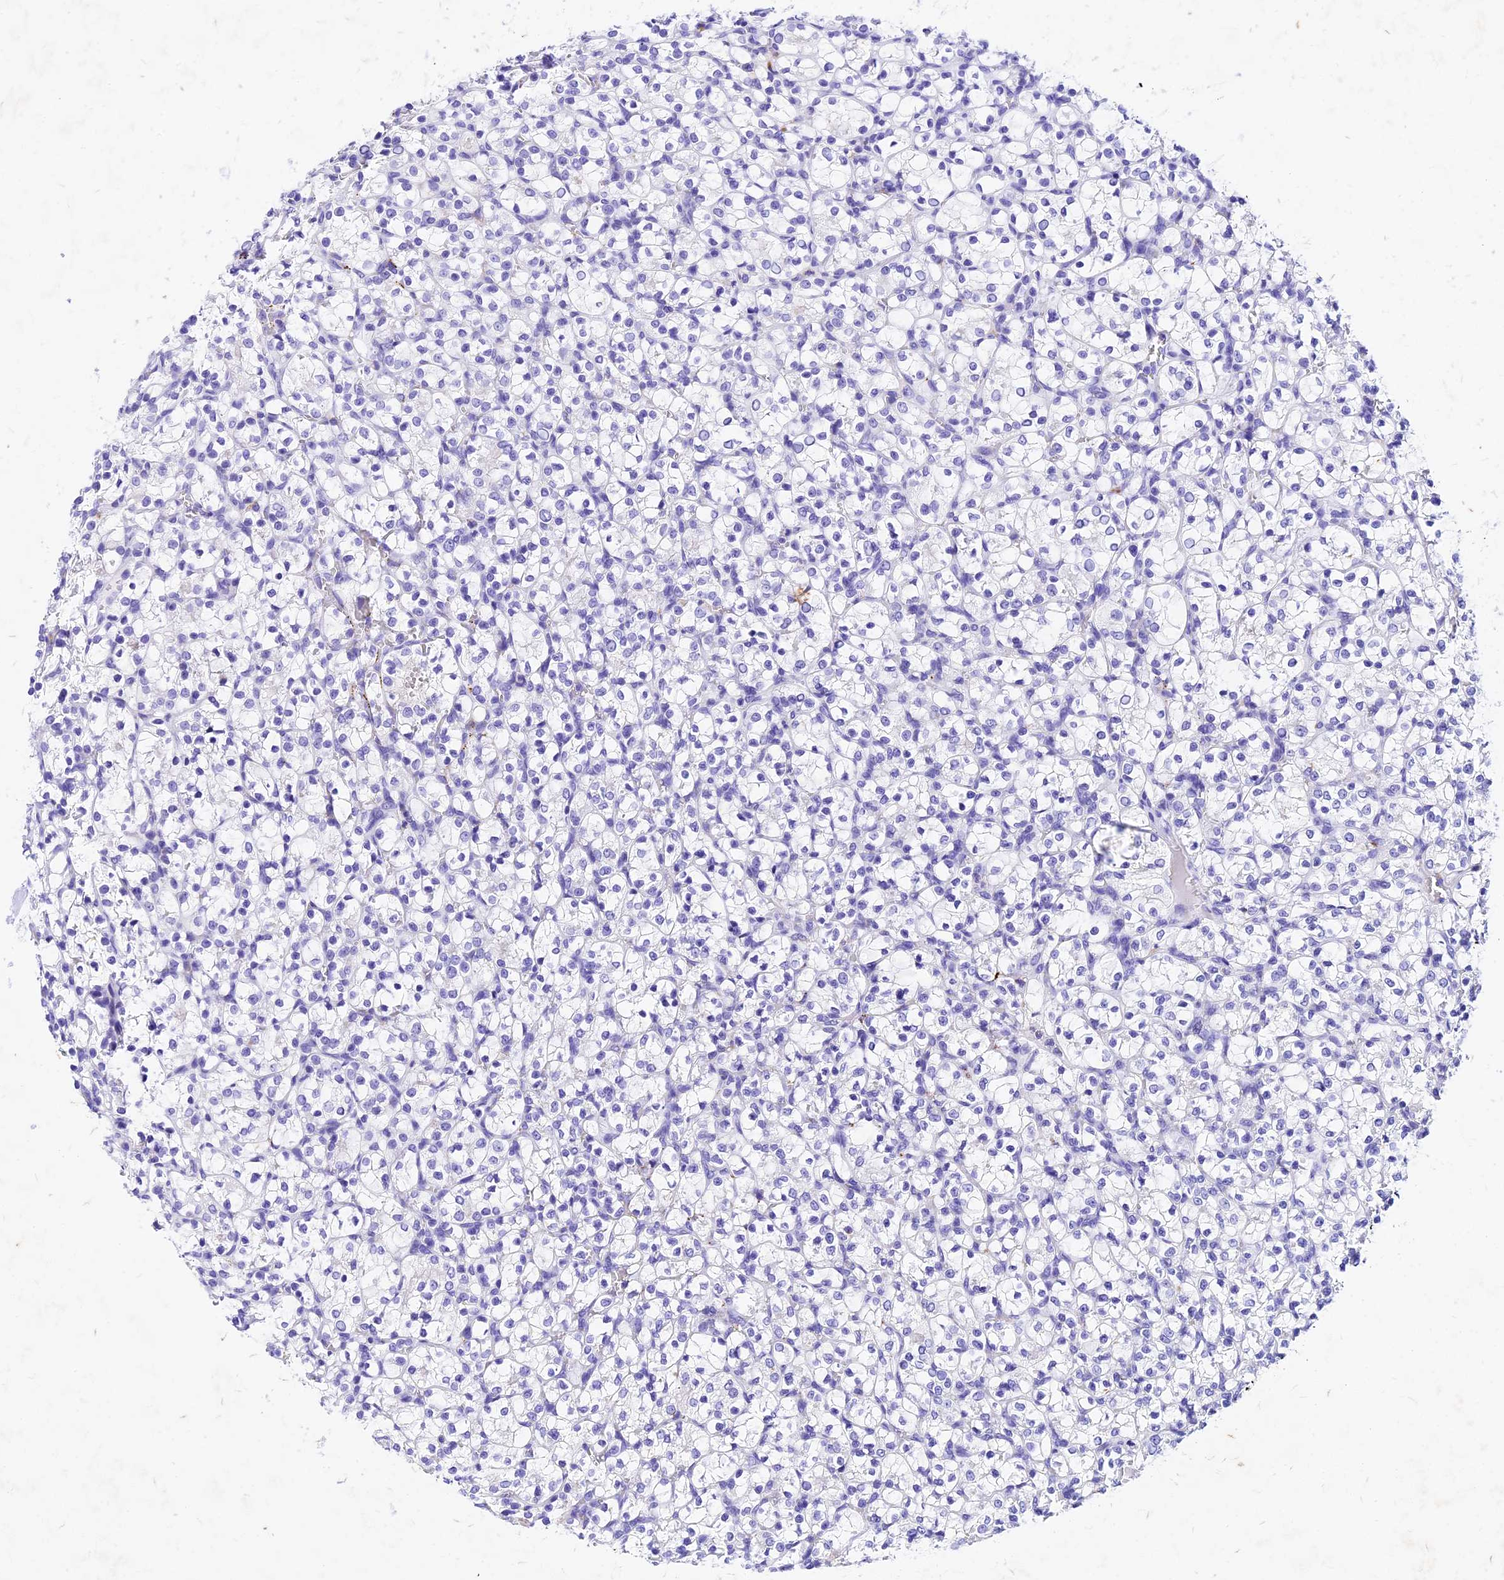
{"staining": {"intensity": "negative", "quantity": "none", "location": "none"}, "tissue": "renal cancer", "cell_type": "Tumor cells", "image_type": "cancer", "snomed": [{"axis": "morphology", "description": "Adenocarcinoma, NOS"}, {"axis": "topography", "description": "Kidney"}], "caption": "This micrograph is of renal cancer (adenocarcinoma) stained with IHC to label a protein in brown with the nuclei are counter-stained blue. There is no expression in tumor cells.", "gene": "PSG11", "patient": {"sex": "female", "age": 69}}